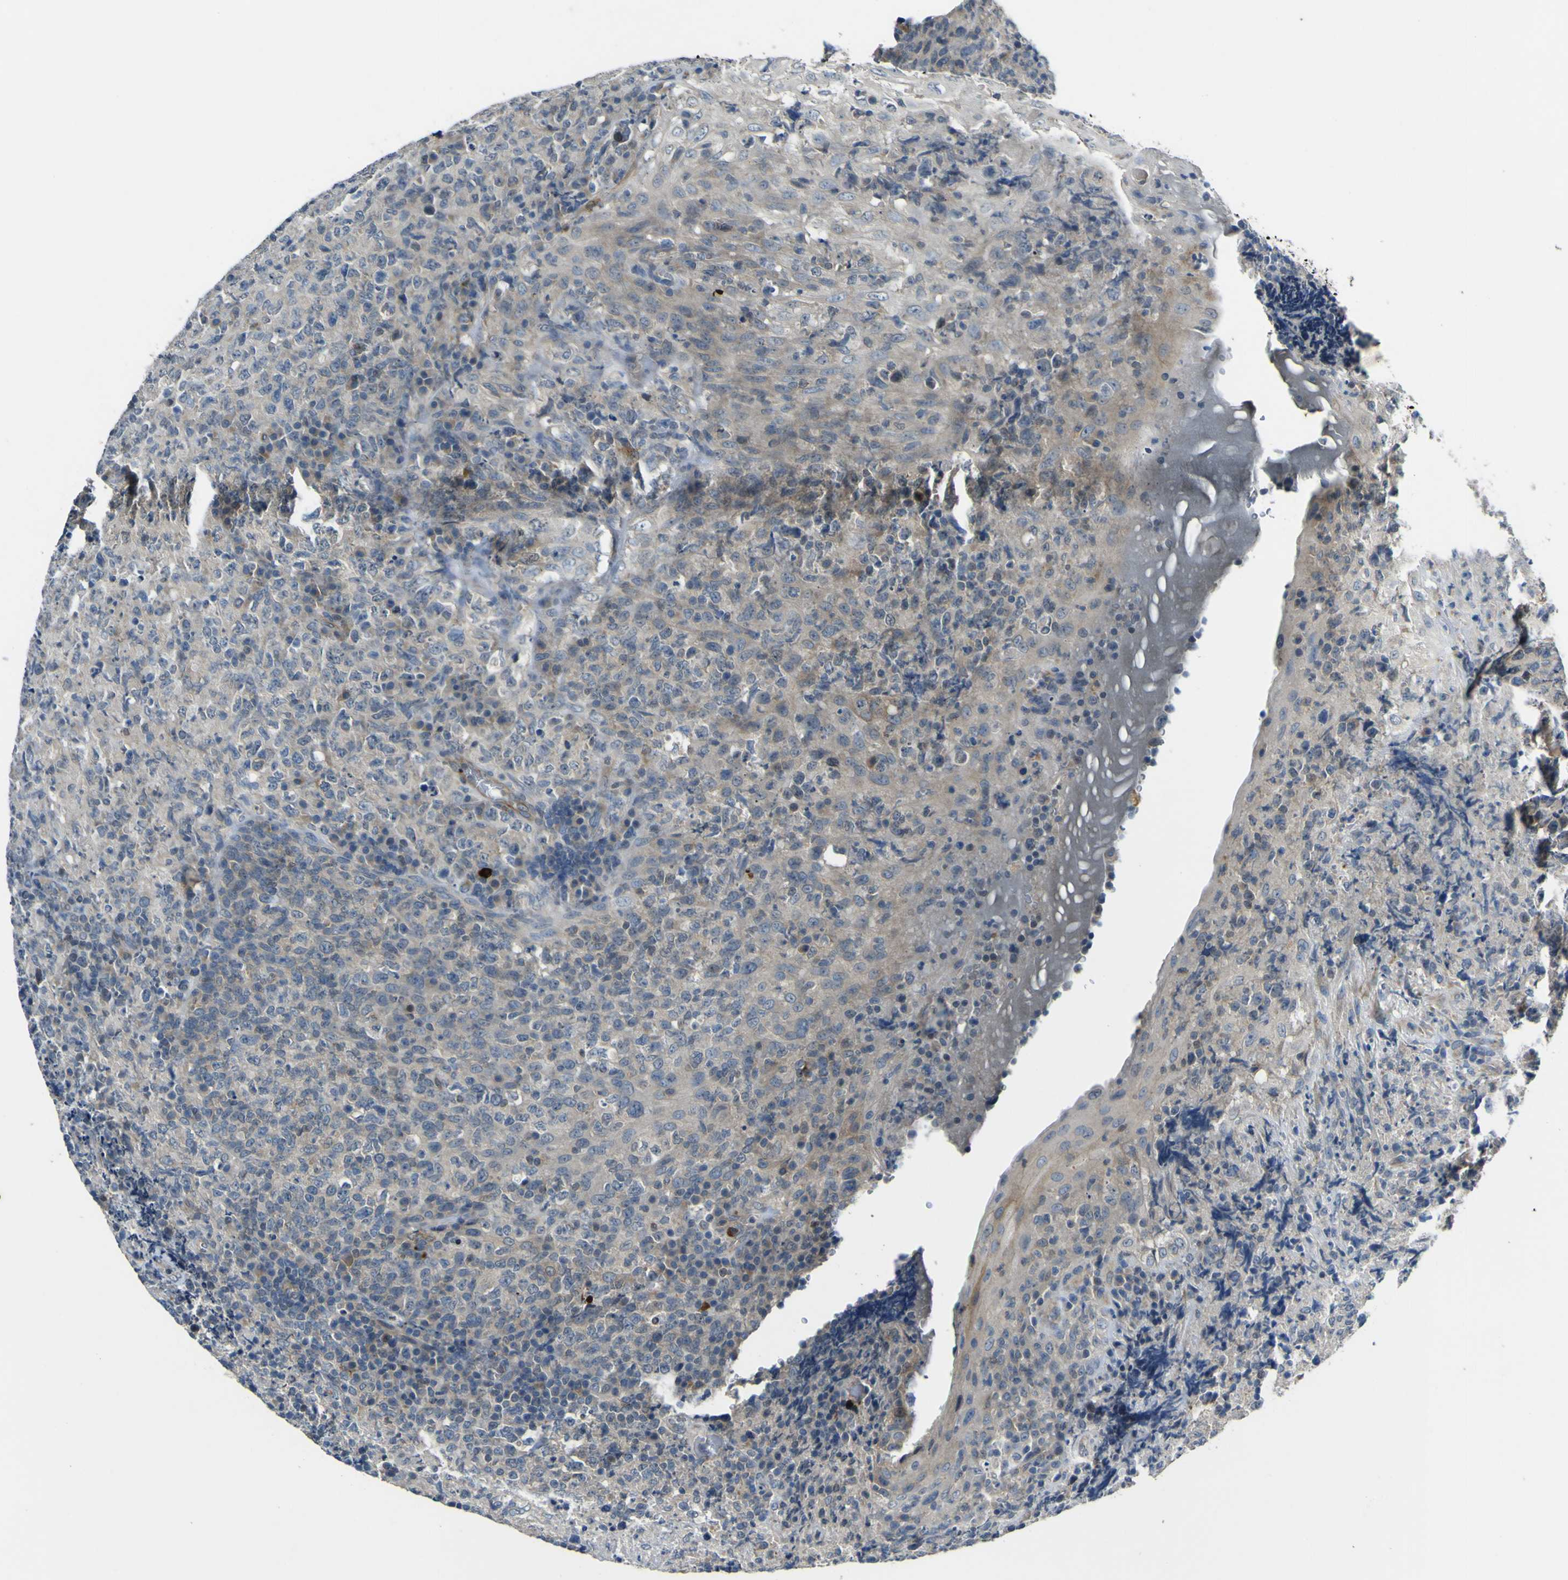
{"staining": {"intensity": "weak", "quantity": "<25%", "location": "cytoplasmic/membranous"}, "tissue": "lymphoma", "cell_type": "Tumor cells", "image_type": "cancer", "snomed": [{"axis": "morphology", "description": "Malignant lymphoma, non-Hodgkin's type, High grade"}, {"axis": "topography", "description": "Tonsil"}], "caption": "IHC micrograph of neoplastic tissue: human lymphoma stained with DAB (3,3'-diaminobenzidine) reveals no significant protein staining in tumor cells.", "gene": "LDLR", "patient": {"sex": "female", "age": 36}}